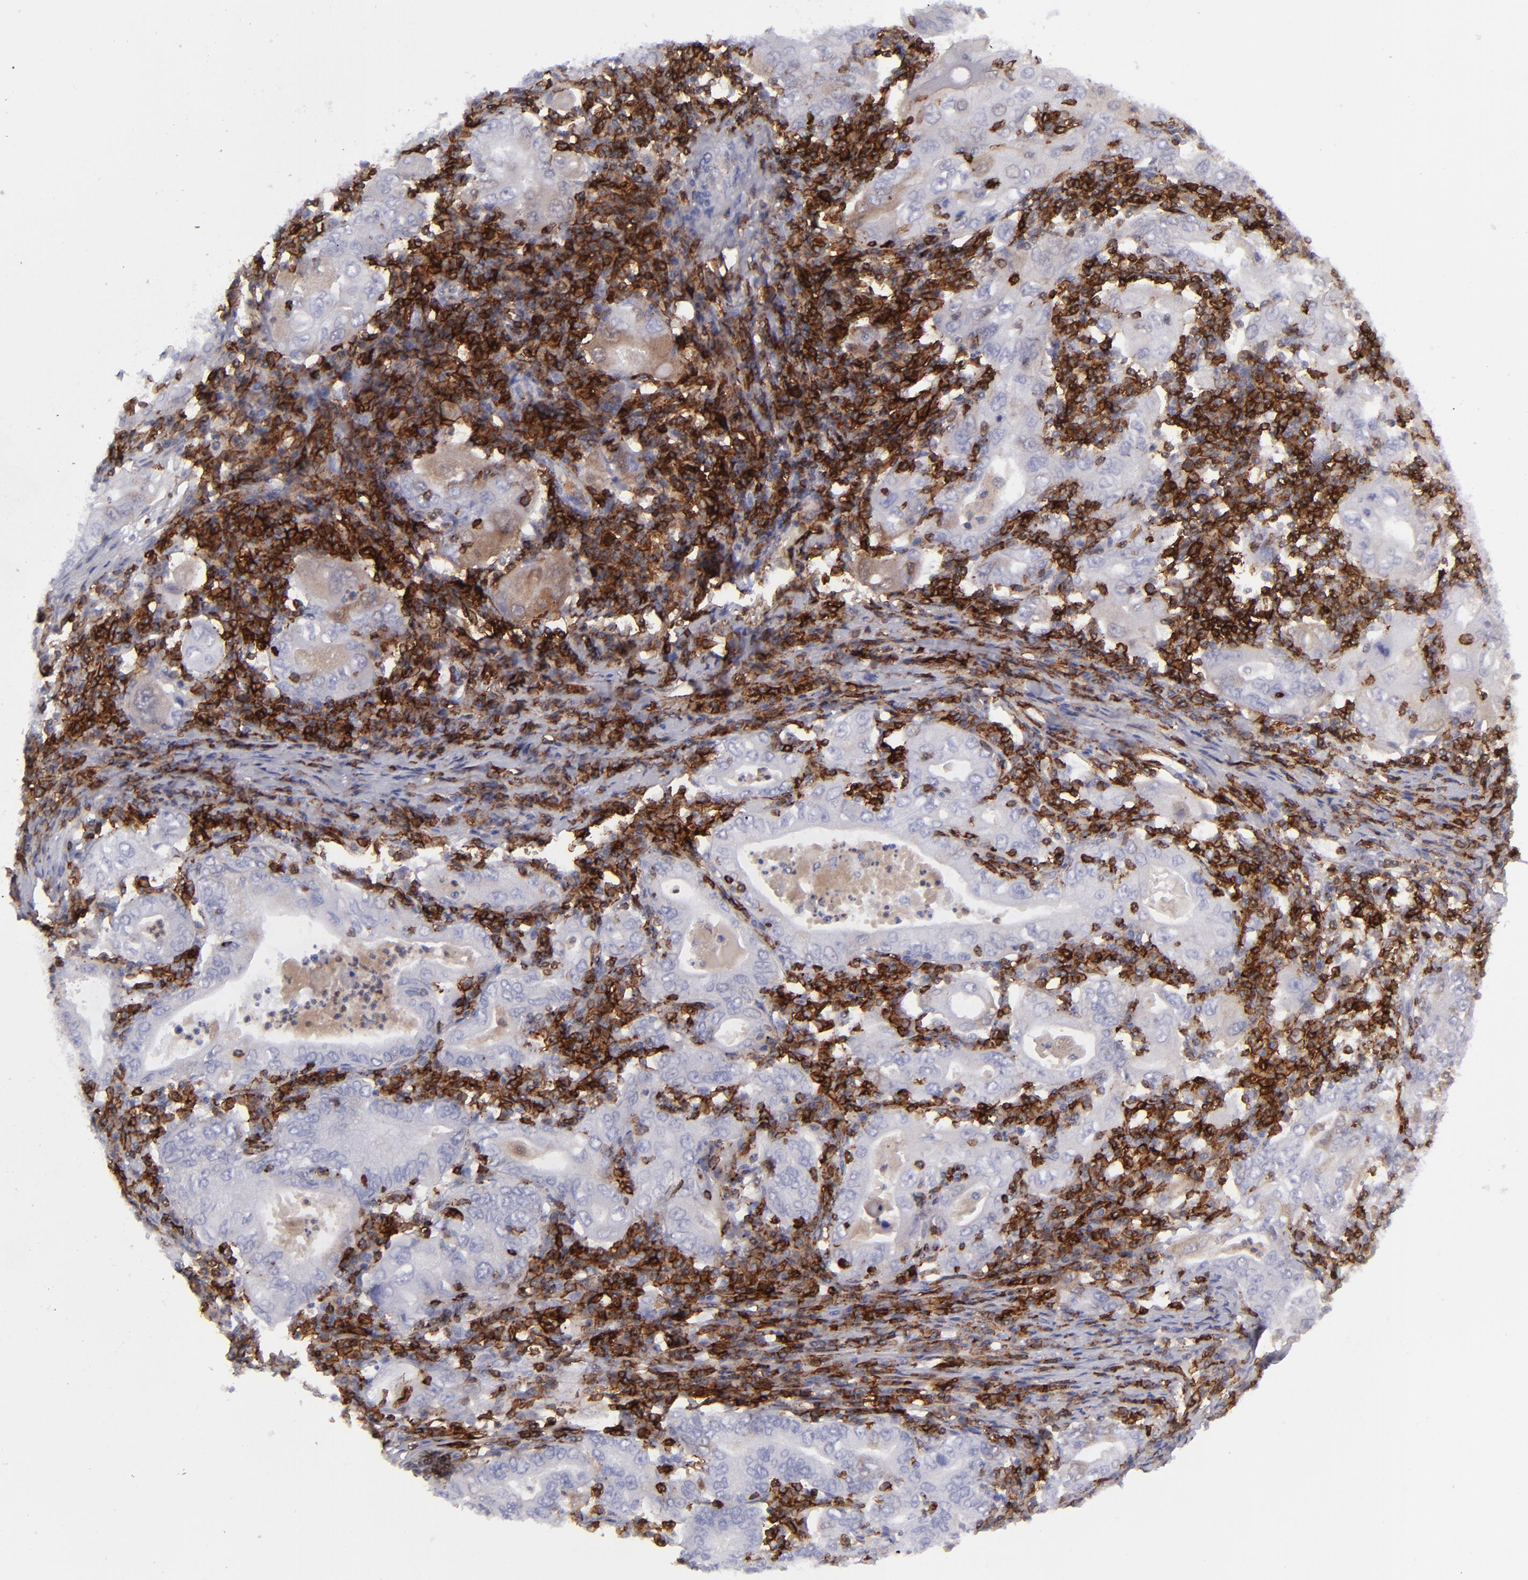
{"staining": {"intensity": "negative", "quantity": "none", "location": "none"}, "tissue": "stomach cancer", "cell_type": "Tumor cells", "image_type": "cancer", "snomed": [{"axis": "morphology", "description": "Normal tissue, NOS"}, {"axis": "morphology", "description": "Adenocarcinoma, NOS"}, {"axis": "topography", "description": "Esophagus"}, {"axis": "topography", "description": "Stomach, upper"}, {"axis": "topography", "description": "Peripheral nerve tissue"}], "caption": "The immunohistochemistry (IHC) micrograph has no significant positivity in tumor cells of stomach cancer (adenocarcinoma) tissue.", "gene": "CD27", "patient": {"sex": "male", "age": 62}}